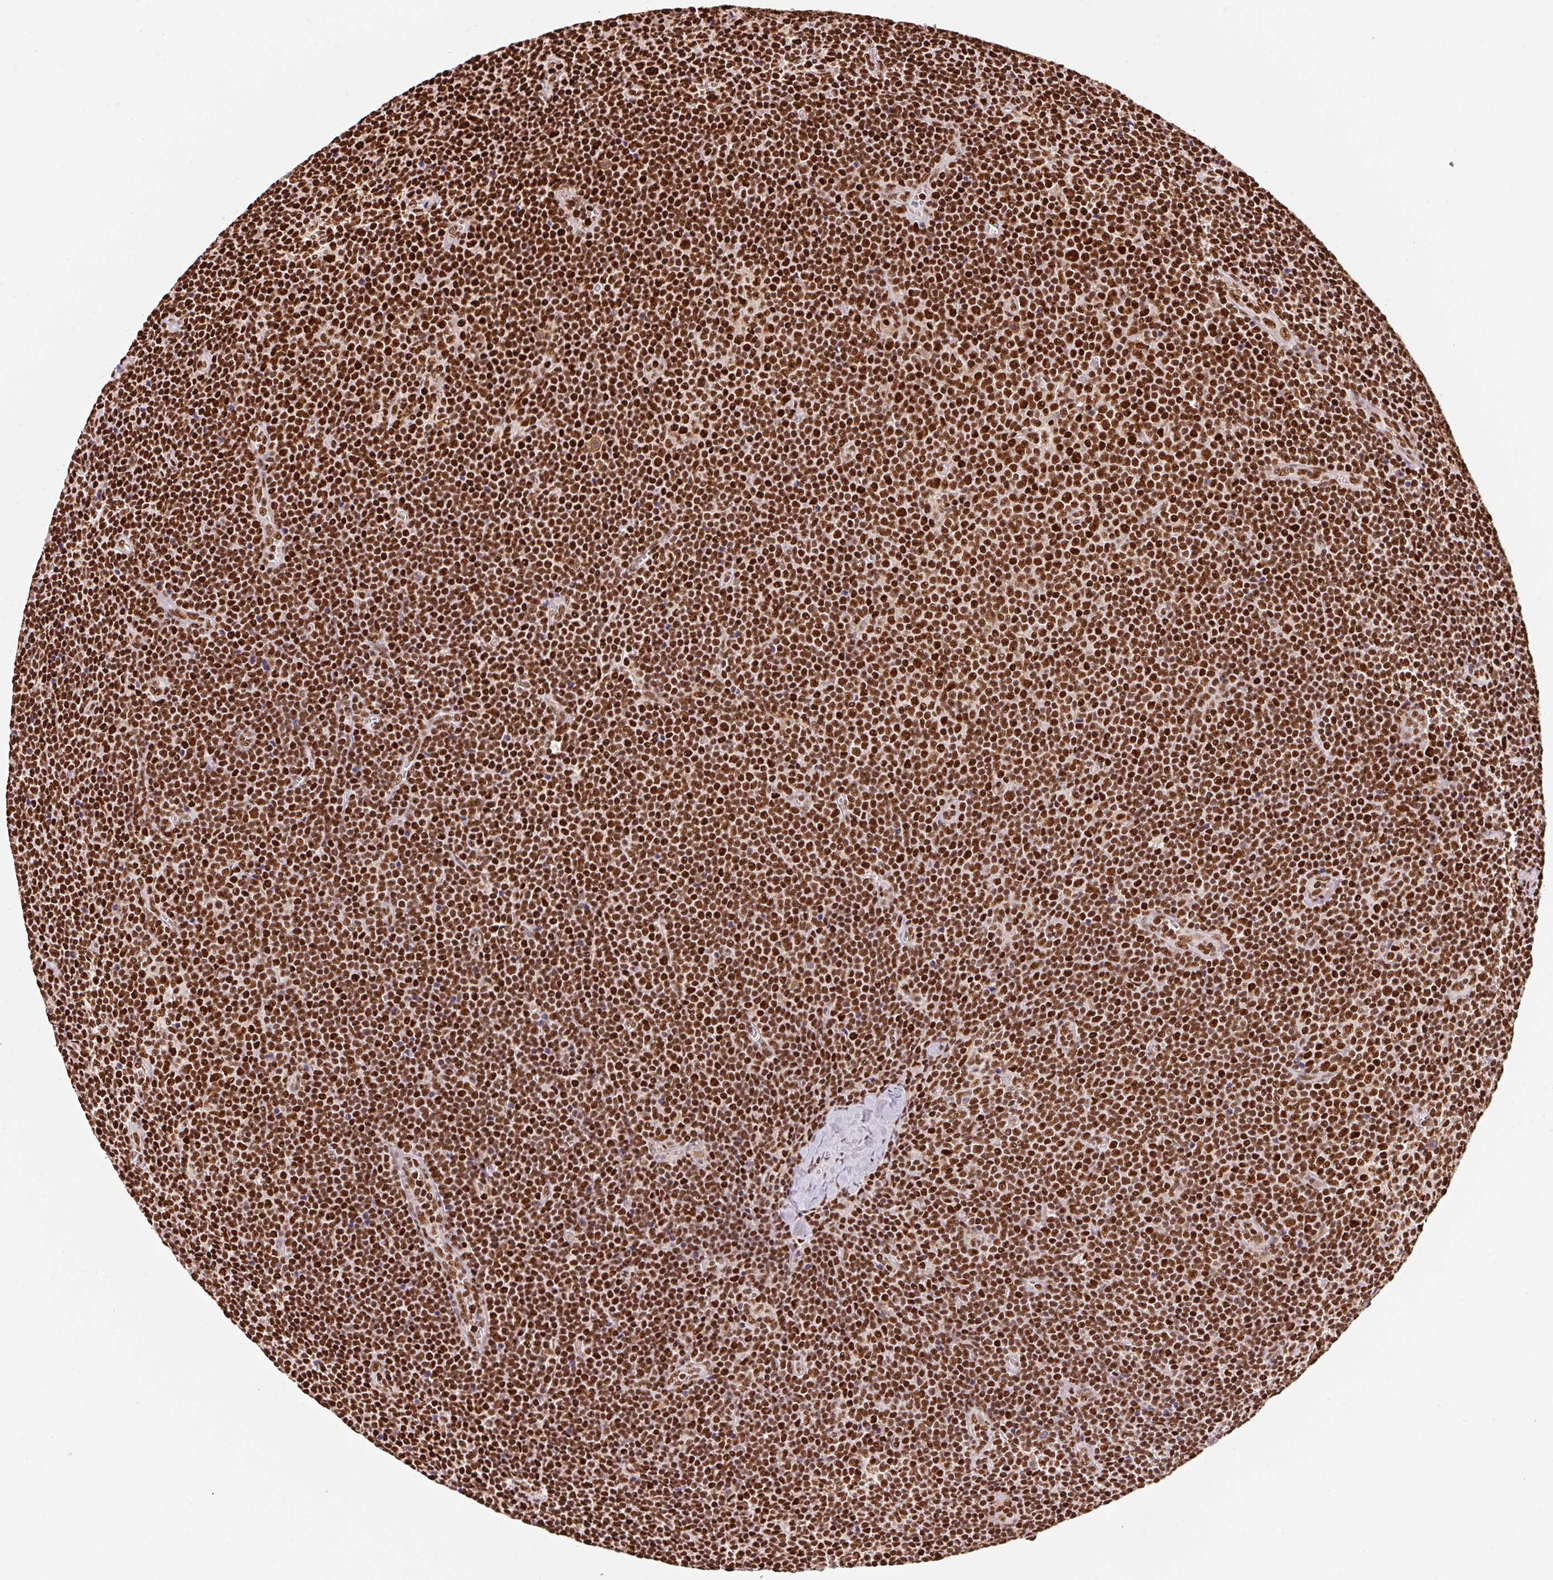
{"staining": {"intensity": "strong", "quantity": ">75%", "location": "nuclear"}, "tissue": "lymphoma", "cell_type": "Tumor cells", "image_type": "cancer", "snomed": [{"axis": "morphology", "description": "Malignant lymphoma, non-Hodgkin's type, Low grade"}, {"axis": "topography", "description": "Lymph node"}], "caption": "Tumor cells display high levels of strong nuclear expression in about >75% of cells in human lymphoma.", "gene": "GPR139", "patient": {"sex": "male", "age": 48}}